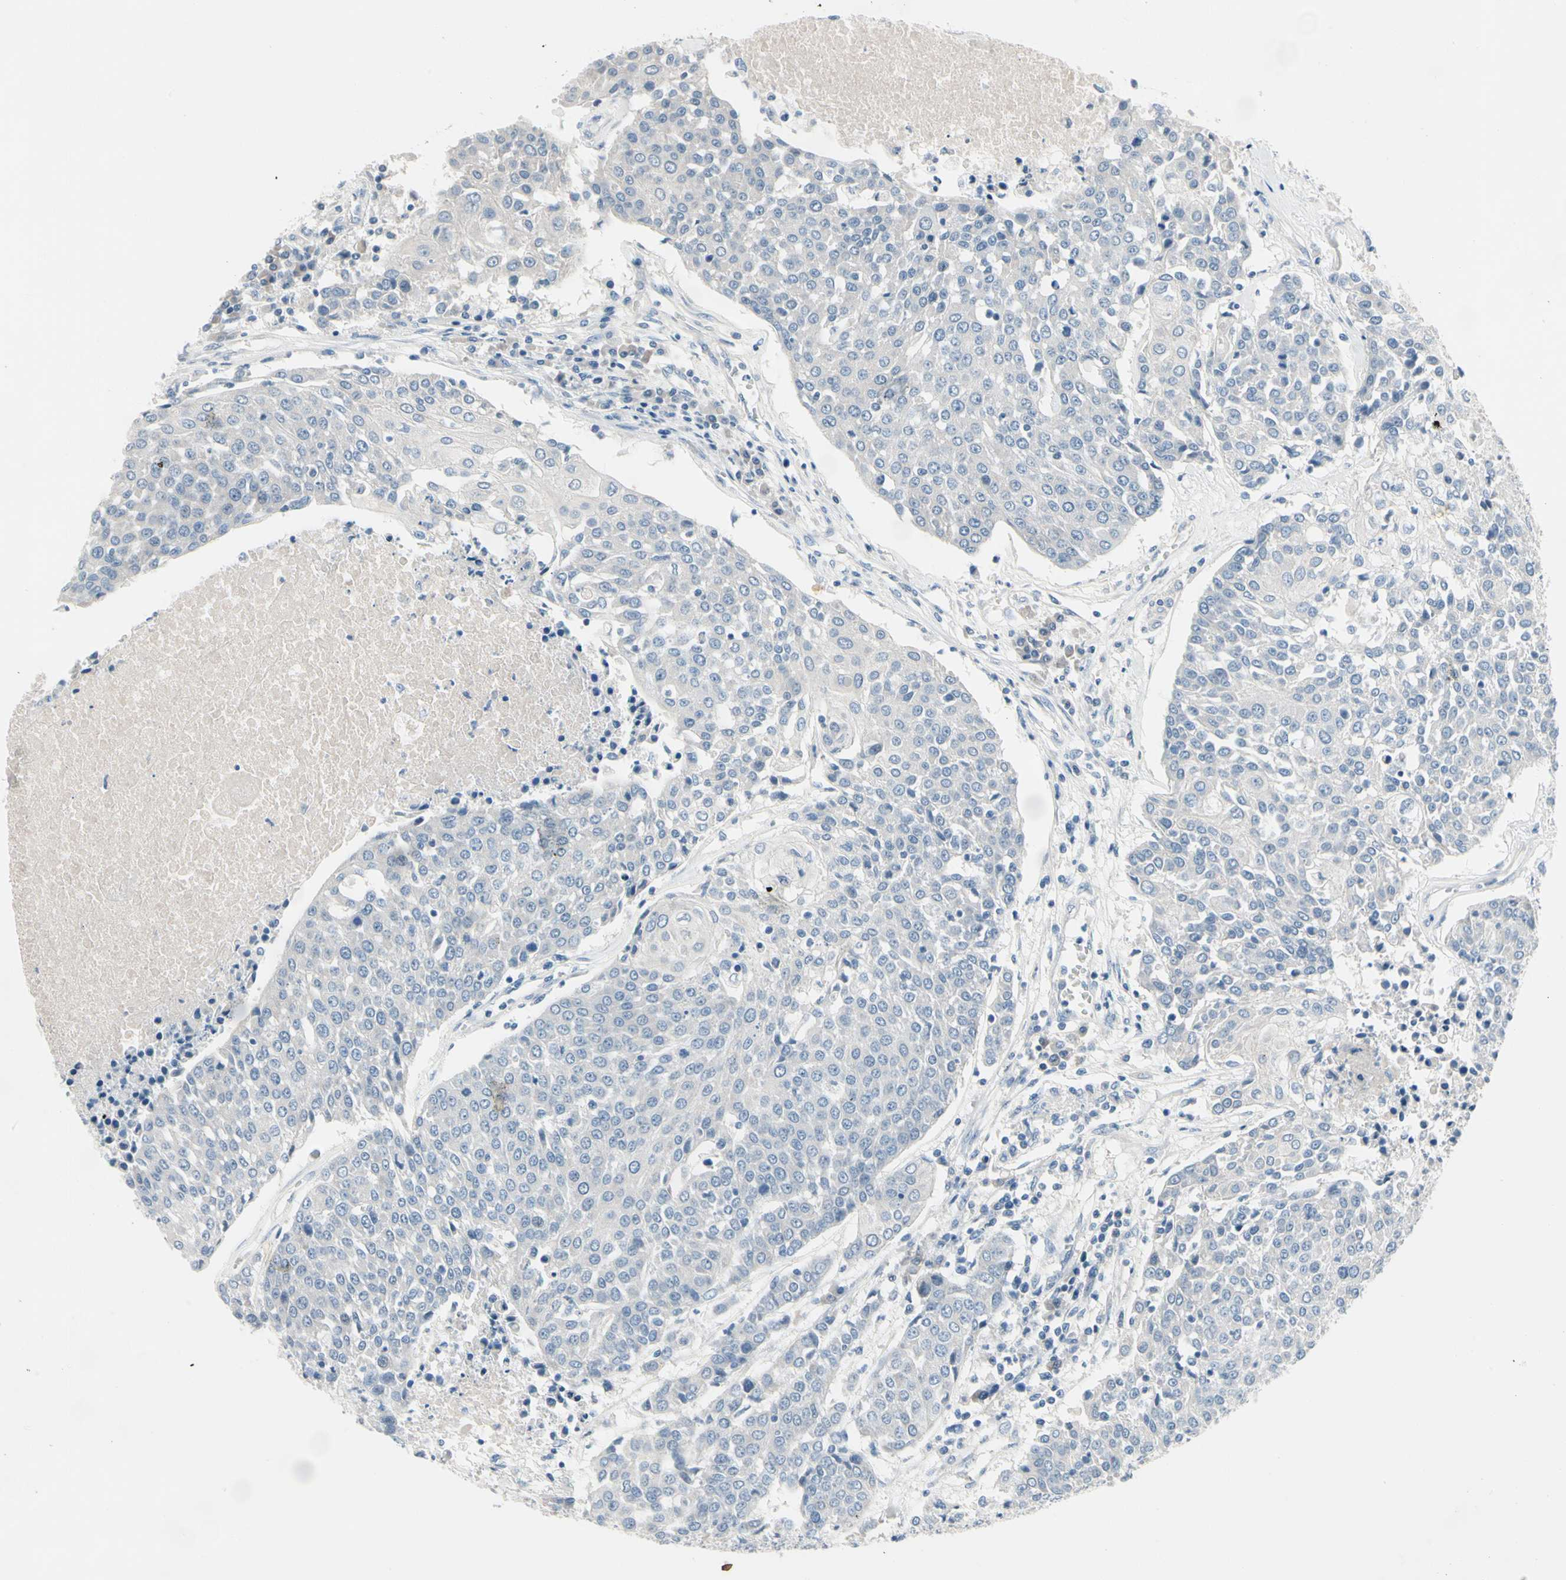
{"staining": {"intensity": "negative", "quantity": "none", "location": "none"}, "tissue": "urothelial cancer", "cell_type": "Tumor cells", "image_type": "cancer", "snomed": [{"axis": "morphology", "description": "Urothelial carcinoma, High grade"}, {"axis": "topography", "description": "Urinary bladder"}], "caption": "Immunohistochemistry image of human urothelial carcinoma (high-grade) stained for a protein (brown), which reveals no expression in tumor cells.", "gene": "PGR", "patient": {"sex": "female", "age": 85}}